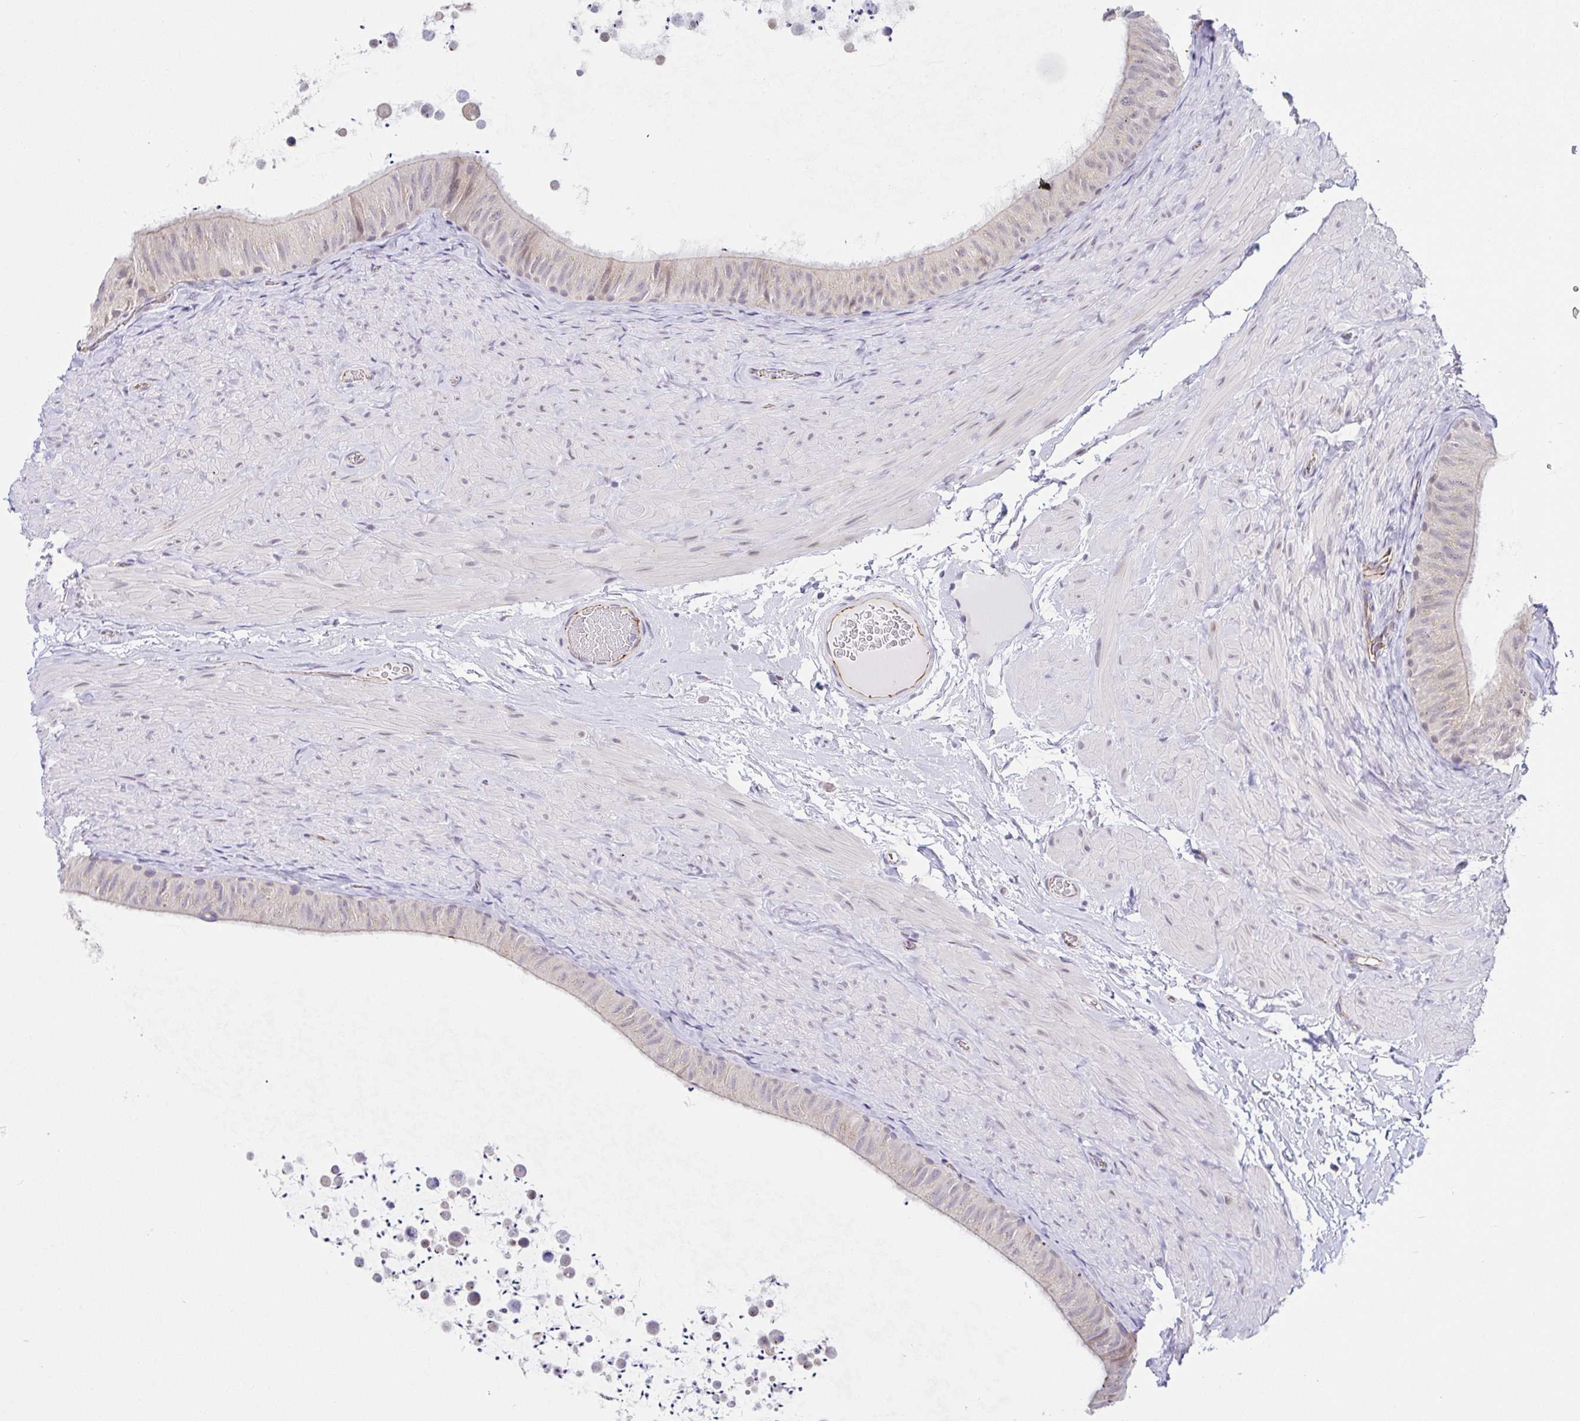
{"staining": {"intensity": "moderate", "quantity": "<25%", "location": "cytoplasmic/membranous"}, "tissue": "epididymis", "cell_type": "Glandular cells", "image_type": "normal", "snomed": [{"axis": "morphology", "description": "Normal tissue, NOS"}, {"axis": "topography", "description": "Epididymis, spermatic cord, NOS"}, {"axis": "topography", "description": "Epididymis"}], "caption": "Immunohistochemistry (IHC) (DAB) staining of benign epididymis displays moderate cytoplasmic/membranous protein positivity in approximately <25% of glandular cells.", "gene": "CGNL1", "patient": {"sex": "male", "age": 31}}